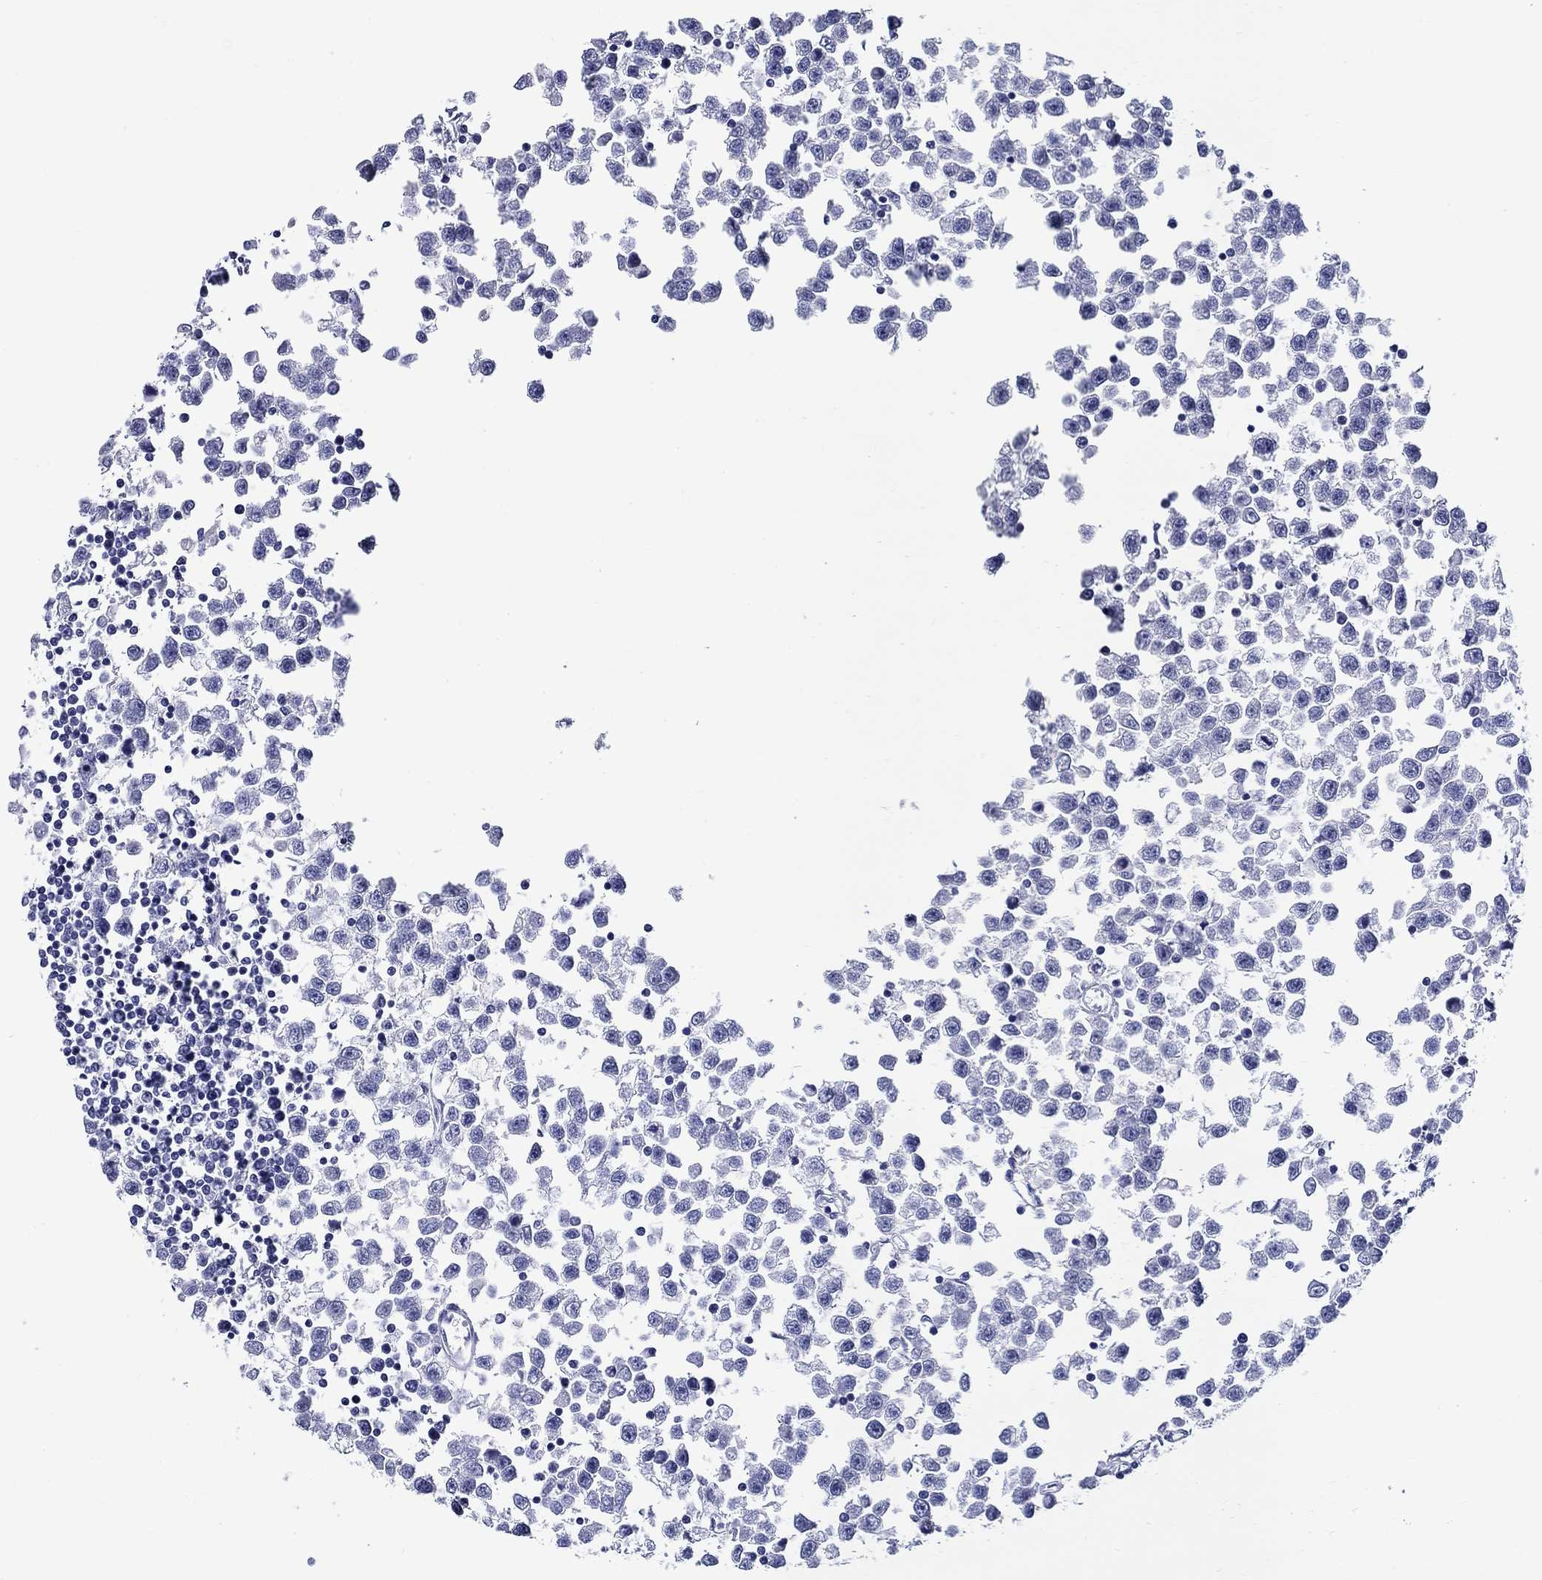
{"staining": {"intensity": "negative", "quantity": "none", "location": "none"}, "tissue": "testis cancer", "cell_type": "Tumor cells", "image_type": "cancer", "snomed": [{"axis": "morphology", "description": "Seminoma, NOS"}, {"axis": "topography", "description": "Testis"}], "caption": "DAB (3,3'-diaminobenzidine) immunohistochemical staining of testis cancer reveals no significant staining in tumor cells.", "gene": "CRYGS", "patient": {"sex": "male", "age": 34}}